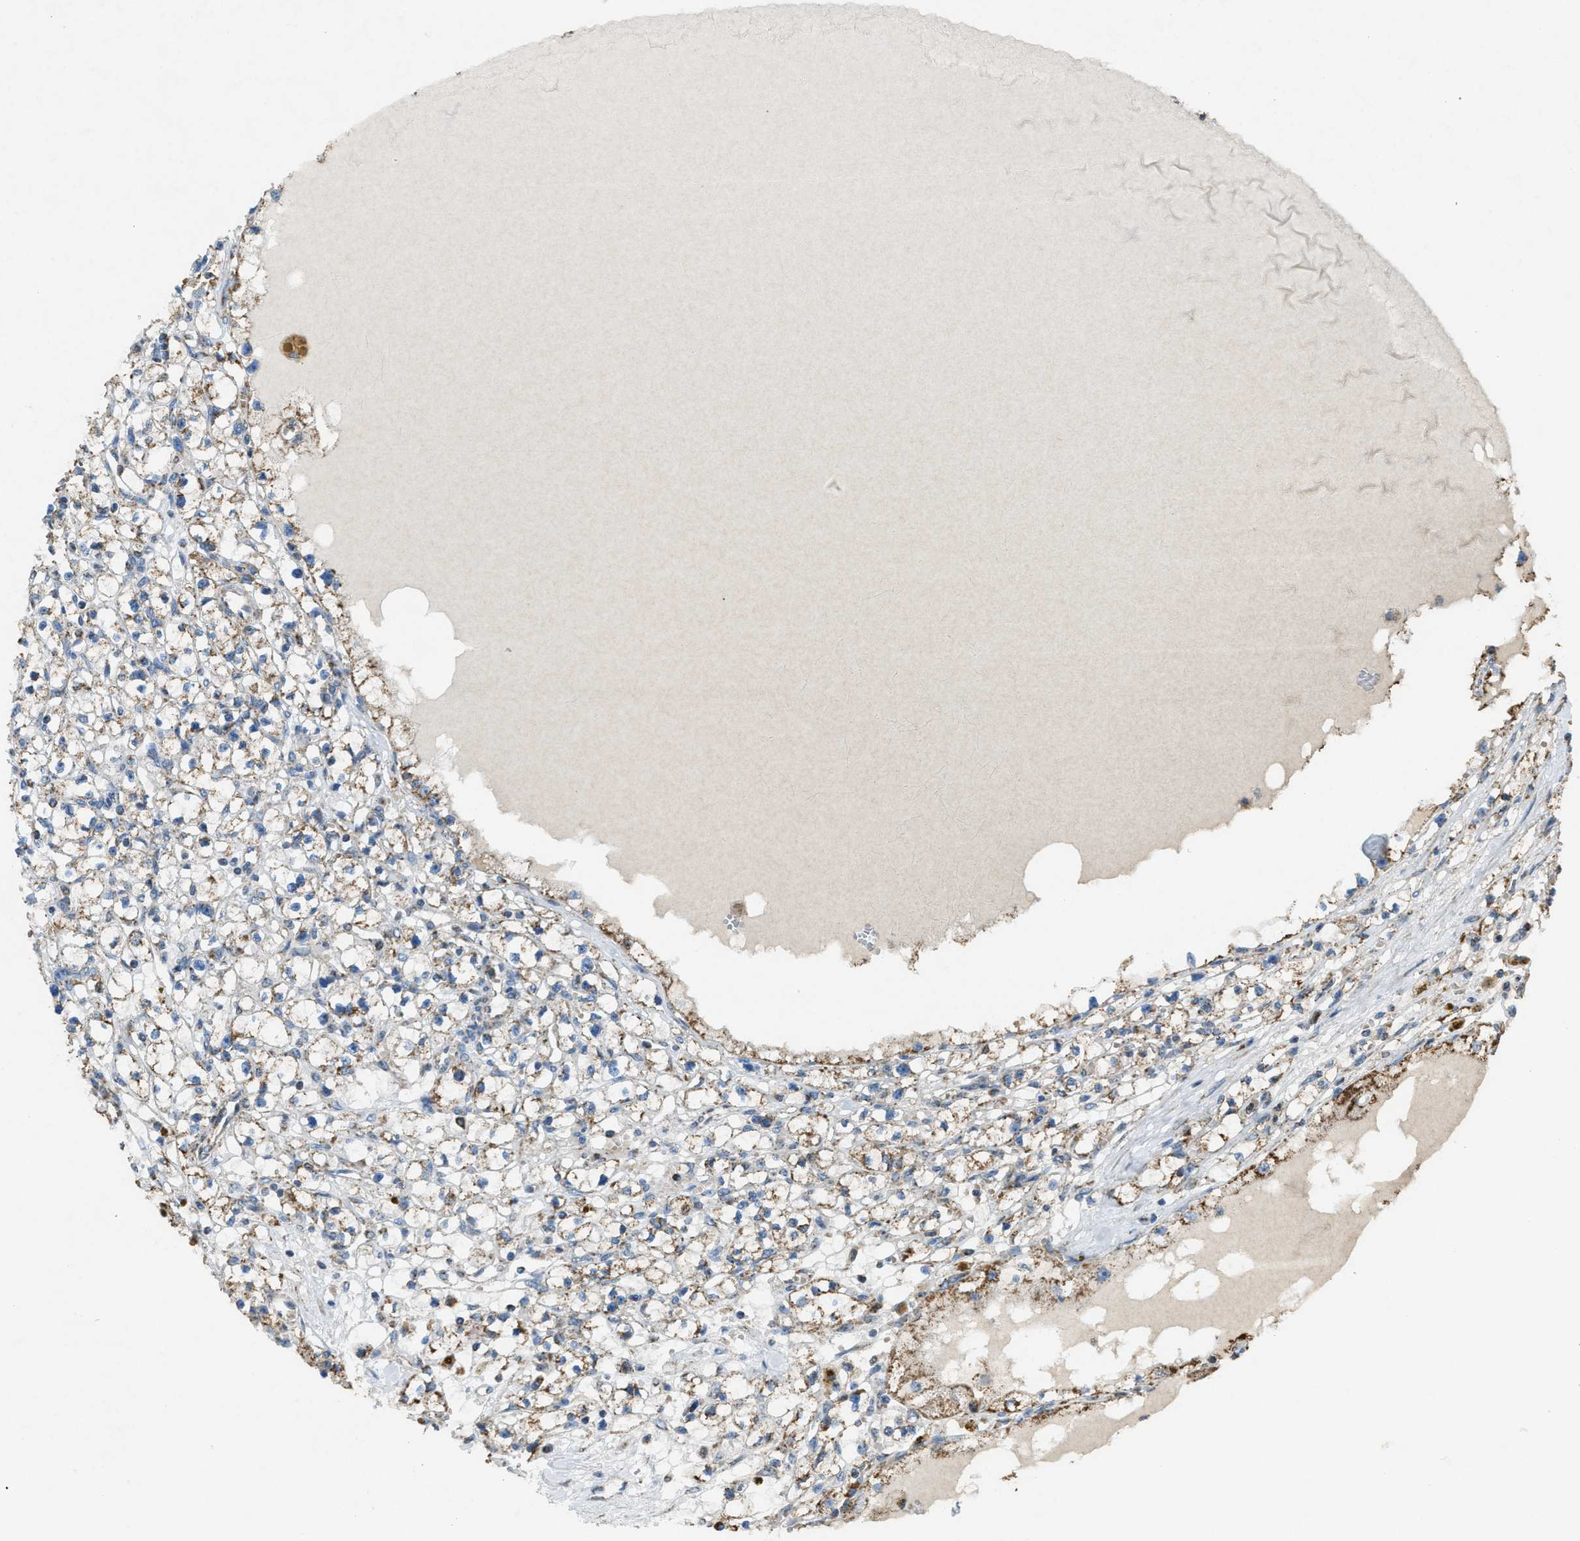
{"staining": {"intensity": "moderate", "quantity": ">75%", "location": "cytoplasmic/membranous"}, "tissue": "renal cancer", "cell_type": "Tumor cells", "image_type": "cancer", "snomed": [{"axis": "morphology", "description": "Adenocarcinoma, NOS"}, {"axis": "topography", "description": "Kidney"}], "caption": "Moderate cytoplasmic/membranous expression is seen in approximately >75% of tumor cells in renal cancer.", "gene": "SLC25A11", "patient": {"sex": "male", "age": 56}}